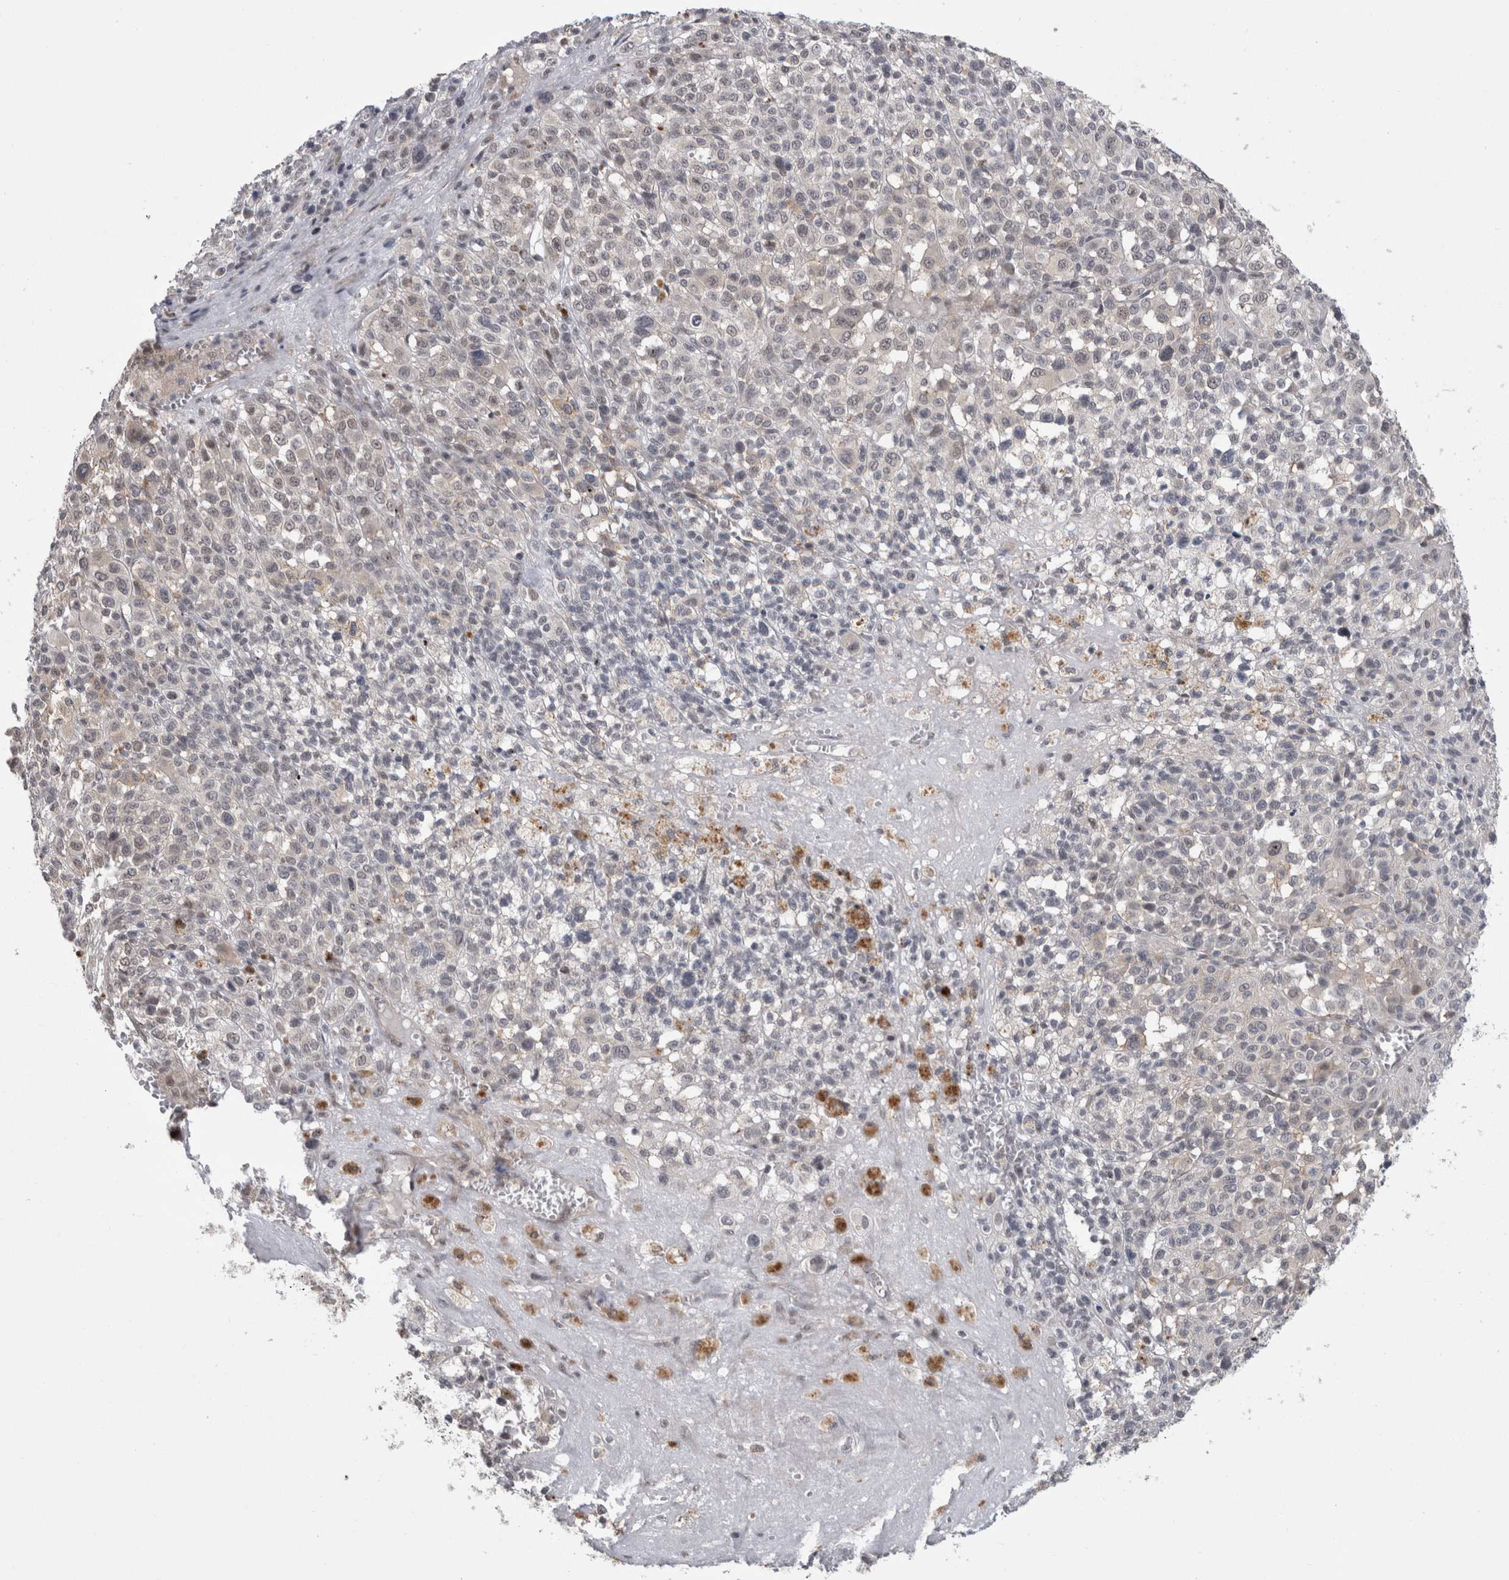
{"staining": {"intensity": "weak", "quantity": "<25%", "location": "nuclear"}, "tissue": "melanoma", "cell_type": "Tumor cells", "image_type": "cancer", "snomed": [{"axis": "morphology", "description": "Malignant melanoma, Metastatic site"}, {"axis": "topography", "description": "Skin"}], "caption": "Immunohistochemistry (IHC) of melanoma shows no expression in tumor cells. (Stains: DAB immunohistochemistry with hematoxylin counter stain, Microscopy: brightfield microscopy at high magnification).", "gene": "MTBP", "patient": {"sex": "female", "age": 74}}